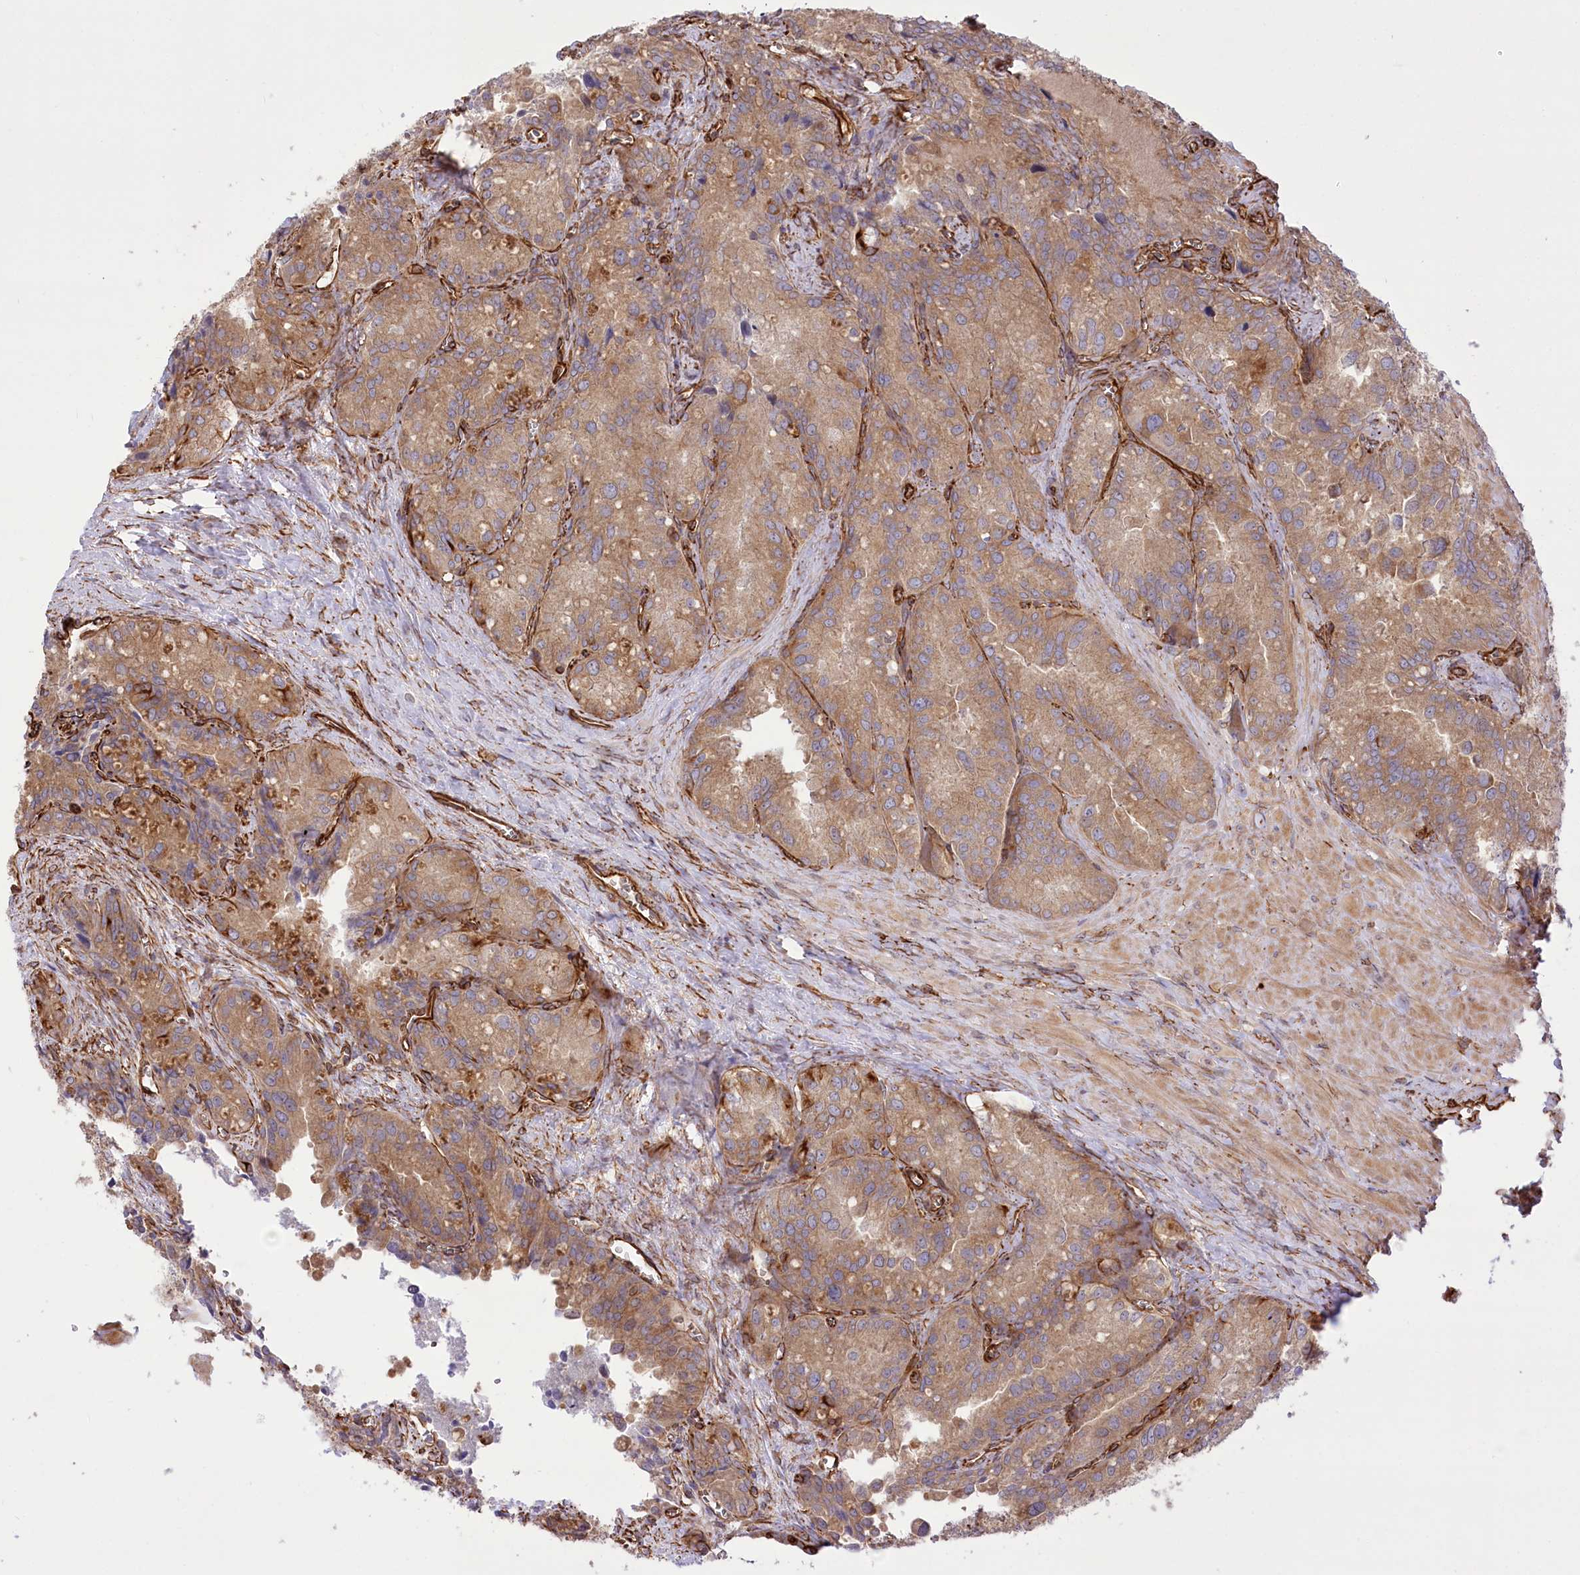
{"staining": {"intensity": "moderate", "quantity": ">75%", "location": "cytoplasmic/membranous"}, "tissue": "seminal vesicle", "cell_type": "Glandular cells", "image_type": "normal", "snomed": [{"axis": "morphology", "description": "Normal tissue, NOS"}, {"axis": "topography", "description": "Seminal veicle"}], "caption": "This photomicrograph displays immunohistochemistry staining of normal seminal vesicle, with medium moderate cytoplasmic/membranous positivity in about >75% of glandular cells.", "gene": "TTC1", "patient": {"sex": "male", "age": 62}}